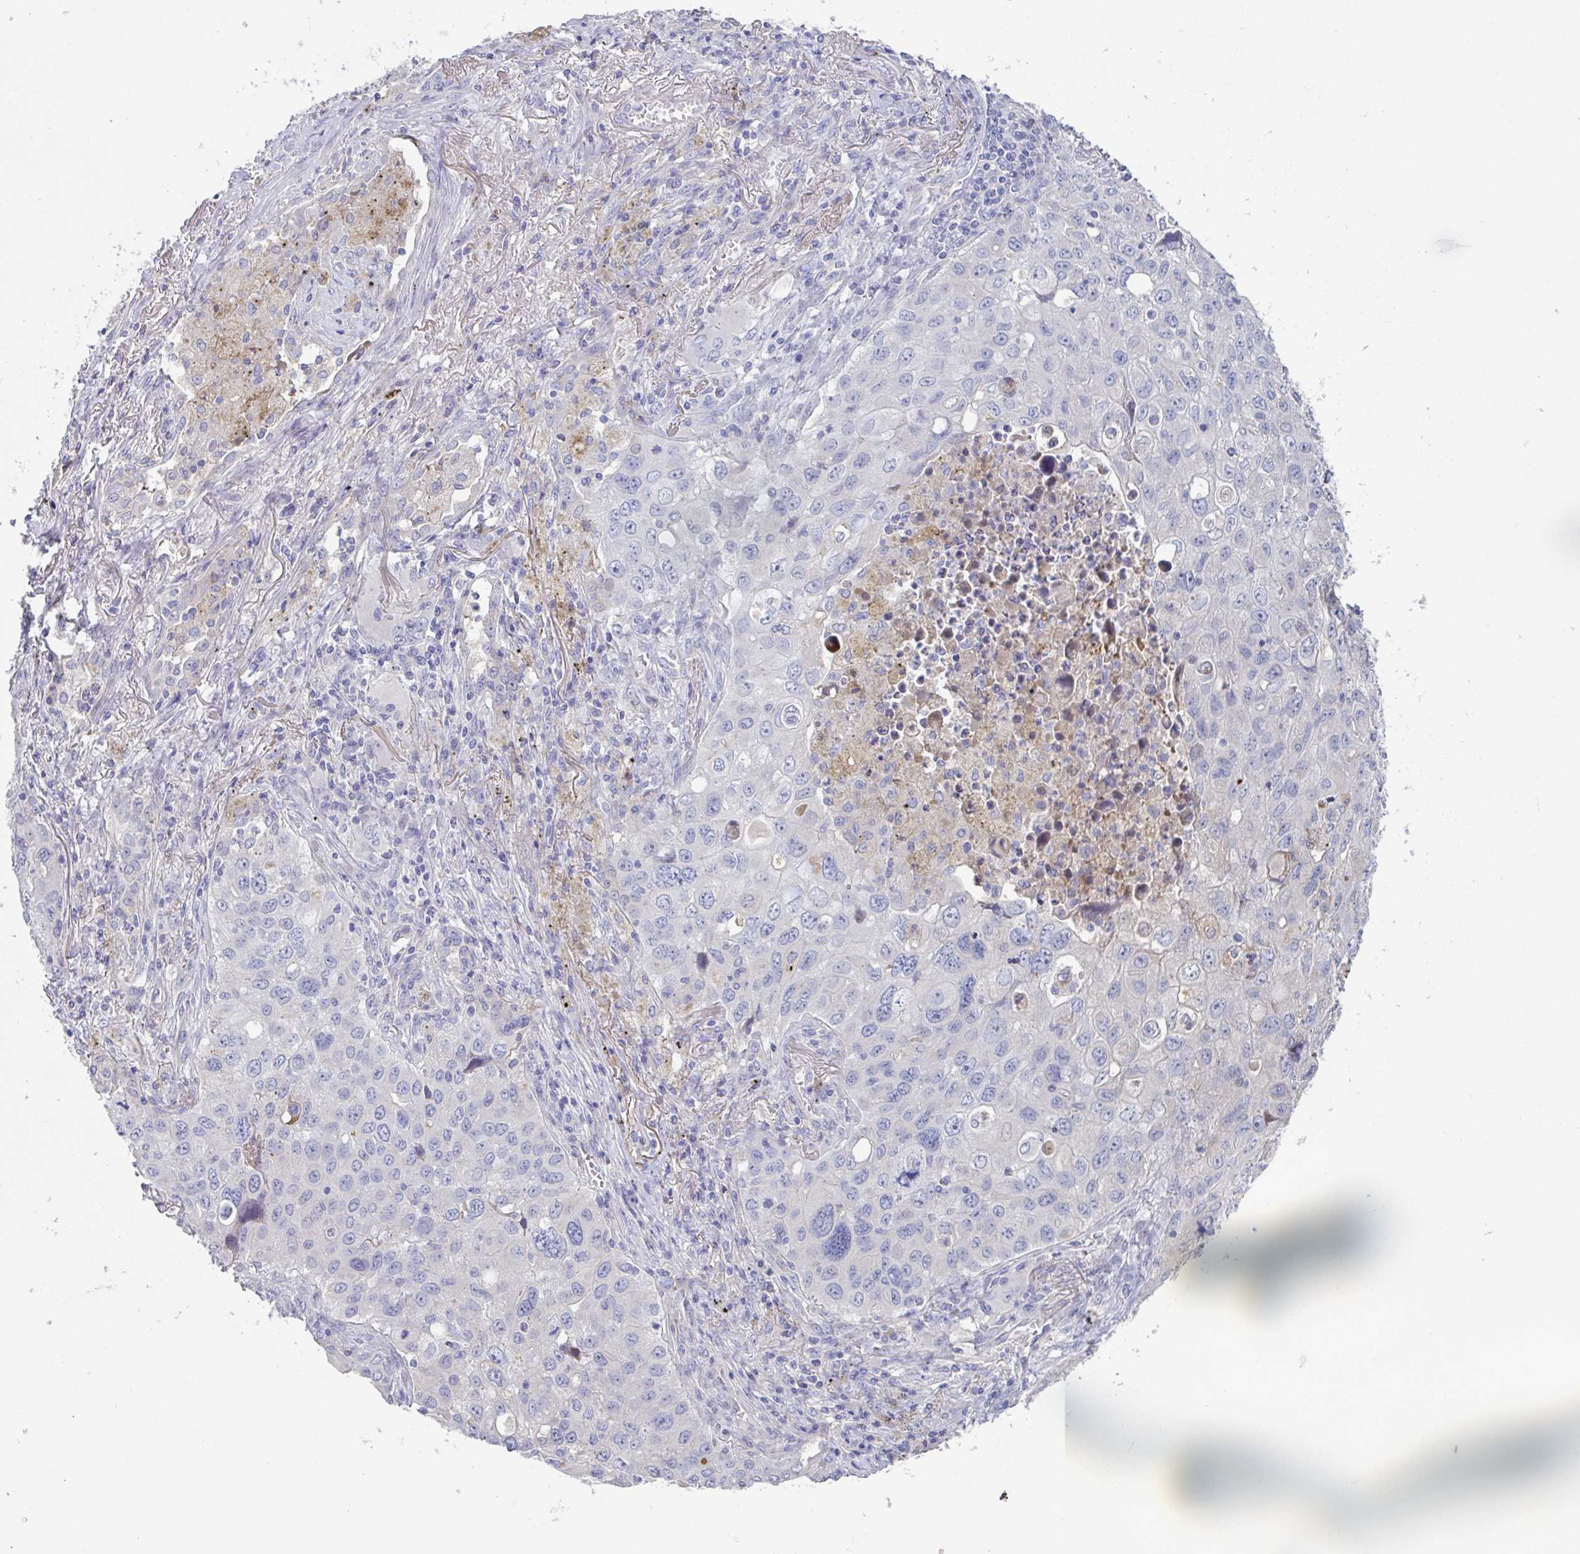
{"staining": {"intensity": "negative", "quantity": "none", "location": "none"}, "tissue": "lung cancer", "cell_type": "Tumor cells", "image_type": "cancer", "snomed": [{"axis": "morphology", "description": "Adenocarcinoma, NOS"}, {"axis": "morphology", "description": "Adenocarcinoma, metastatic, NOS"}, {"axis": "topography", "description": "Lymph node"}, {"axis": "topography", "description": "Lung"}], "caption": "IHC of metastatic adenocarcinoma (lung) displays no staining in tumor cells.", "gene": "ANO5", "patient": {"sex": "female", "age": 42}}